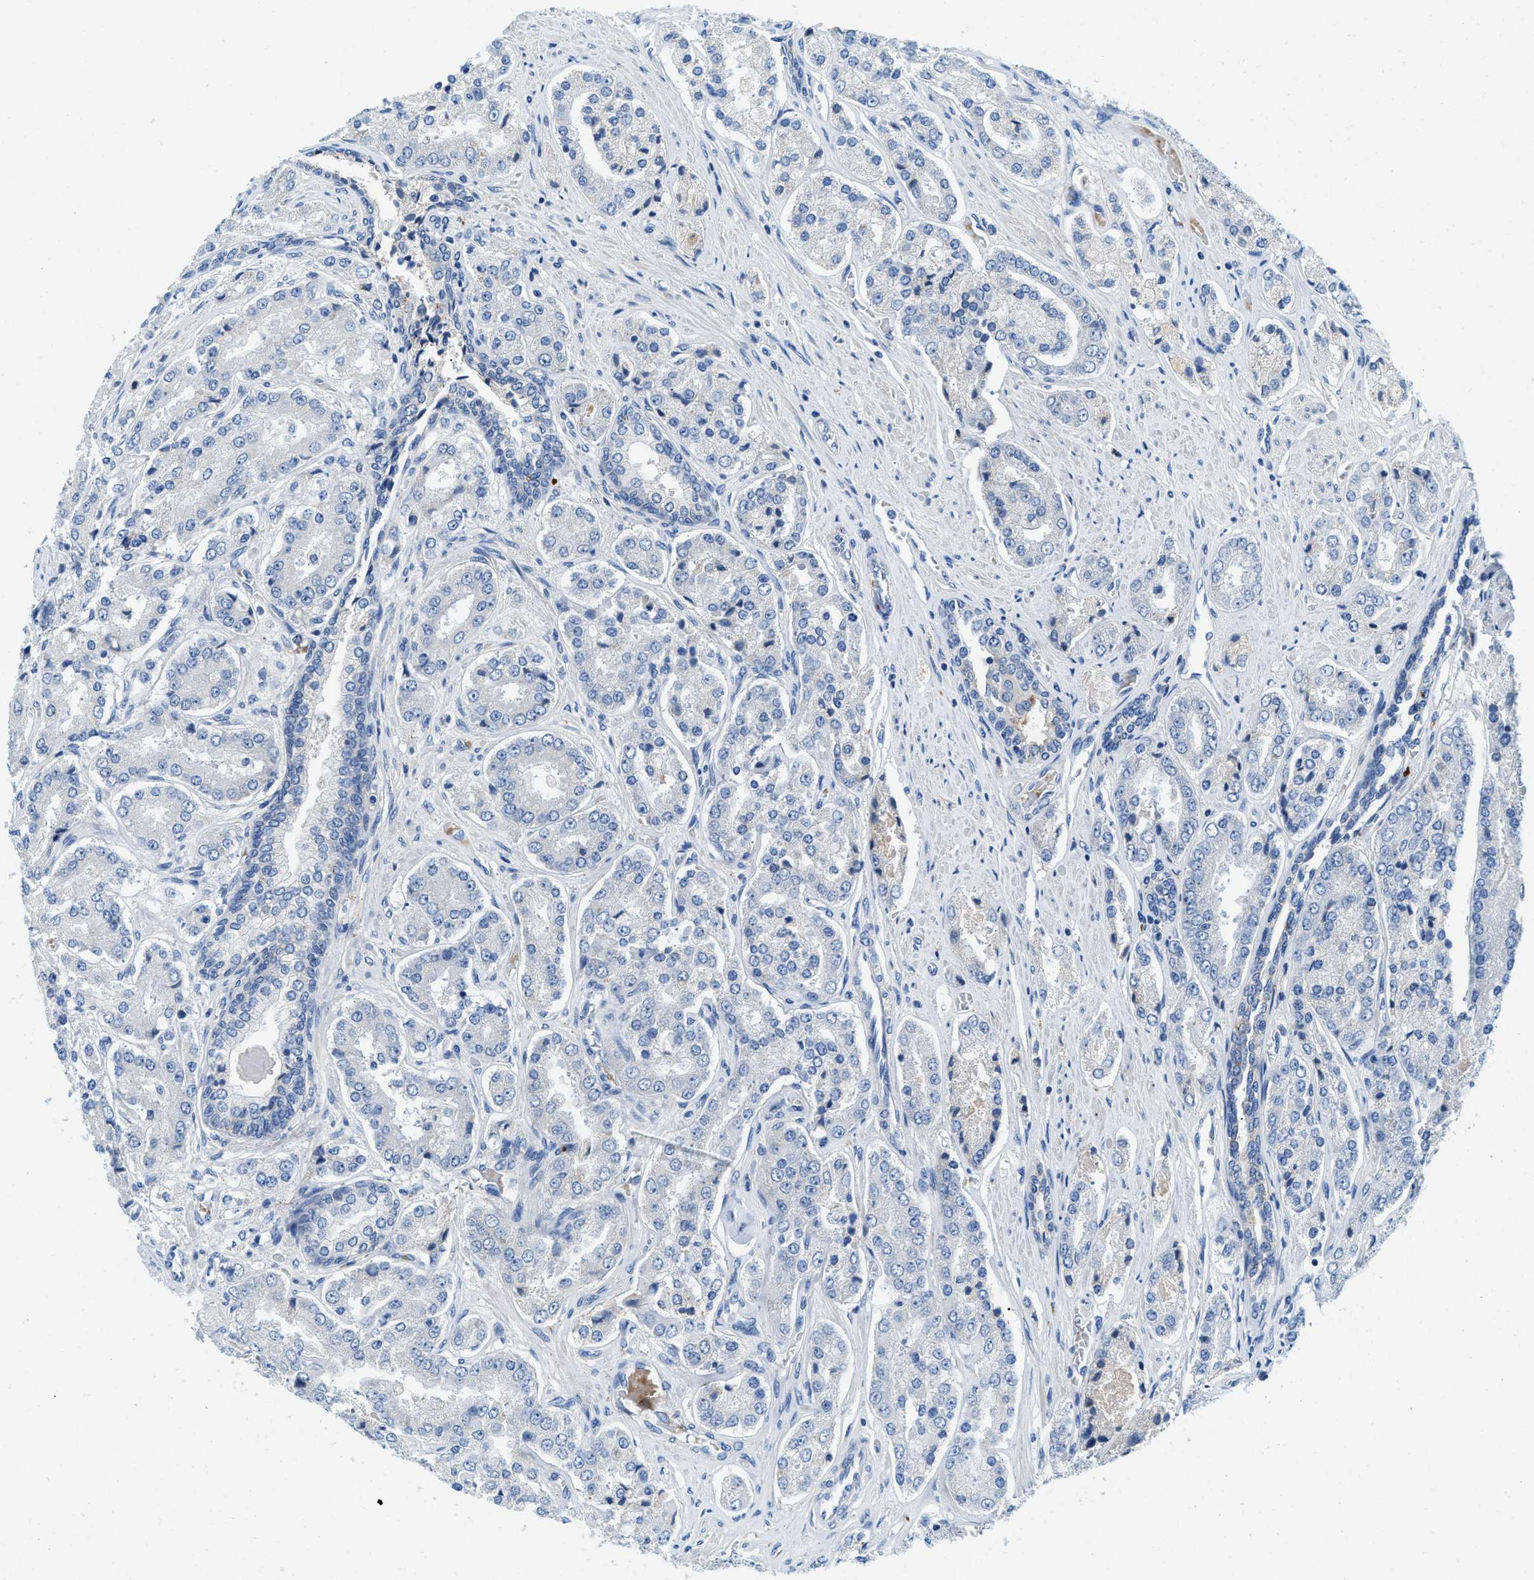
{"staining": {"intensity": "negative", "quantity": "none", "location": "none"}, "tissue": "prostate cancer", "cell_type": "Tumor cells", "image_type": "cancer", "snomed": [{"axis": "morphology", "description": "Adenocarcinoma, High grade"}, {"axis": "topography", "description": "Prostate"}], "caption": "A histopathology image of human prostate cancer (adenocarcinoma (high-grade)) is negative for staining in tumor cells.", "gene": "TSPAN3", "patient": {"sex": "male", "age": 65}}